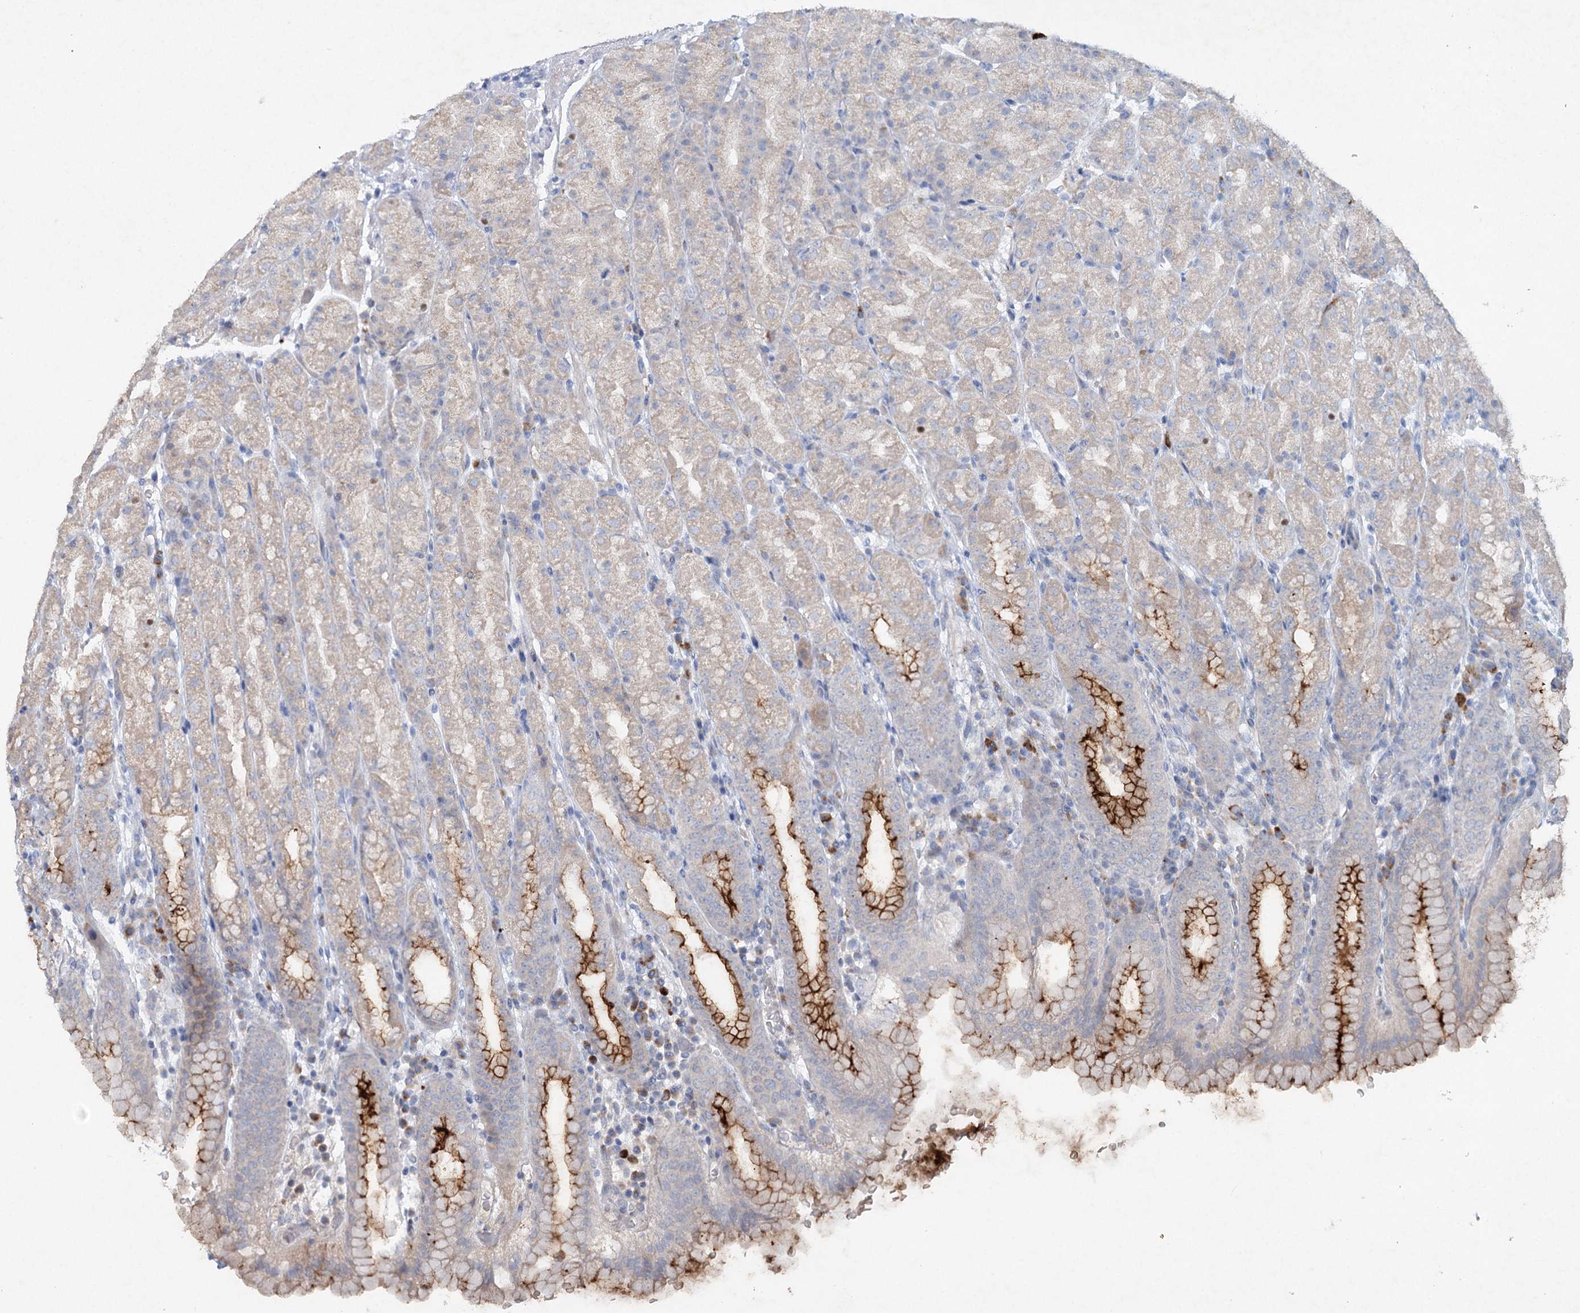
{"staining": {"intensity": "strong", "quantity": "<25%", "location": "cytoplasmic/membranous"}, "tissue": "stomach", "cell_type": "Glandular cells", "image_type": "normal", "snomed": [{"axis": "morphology", "description": "Normal tissue, NOS"}, {"axis": "topography", "description": "Stomach, upper"}], "caption": "A brown stain highlights strong cytoplasmic/membranous expression of a protein in glandular cells of unremarkable human stomach. (Stains: DAB in brown, nuclei in blue, Microscopy: brightfield microscopy at high magnification).", "gene": "RFX6", "patient": {"sex": "male", "age": 68}}